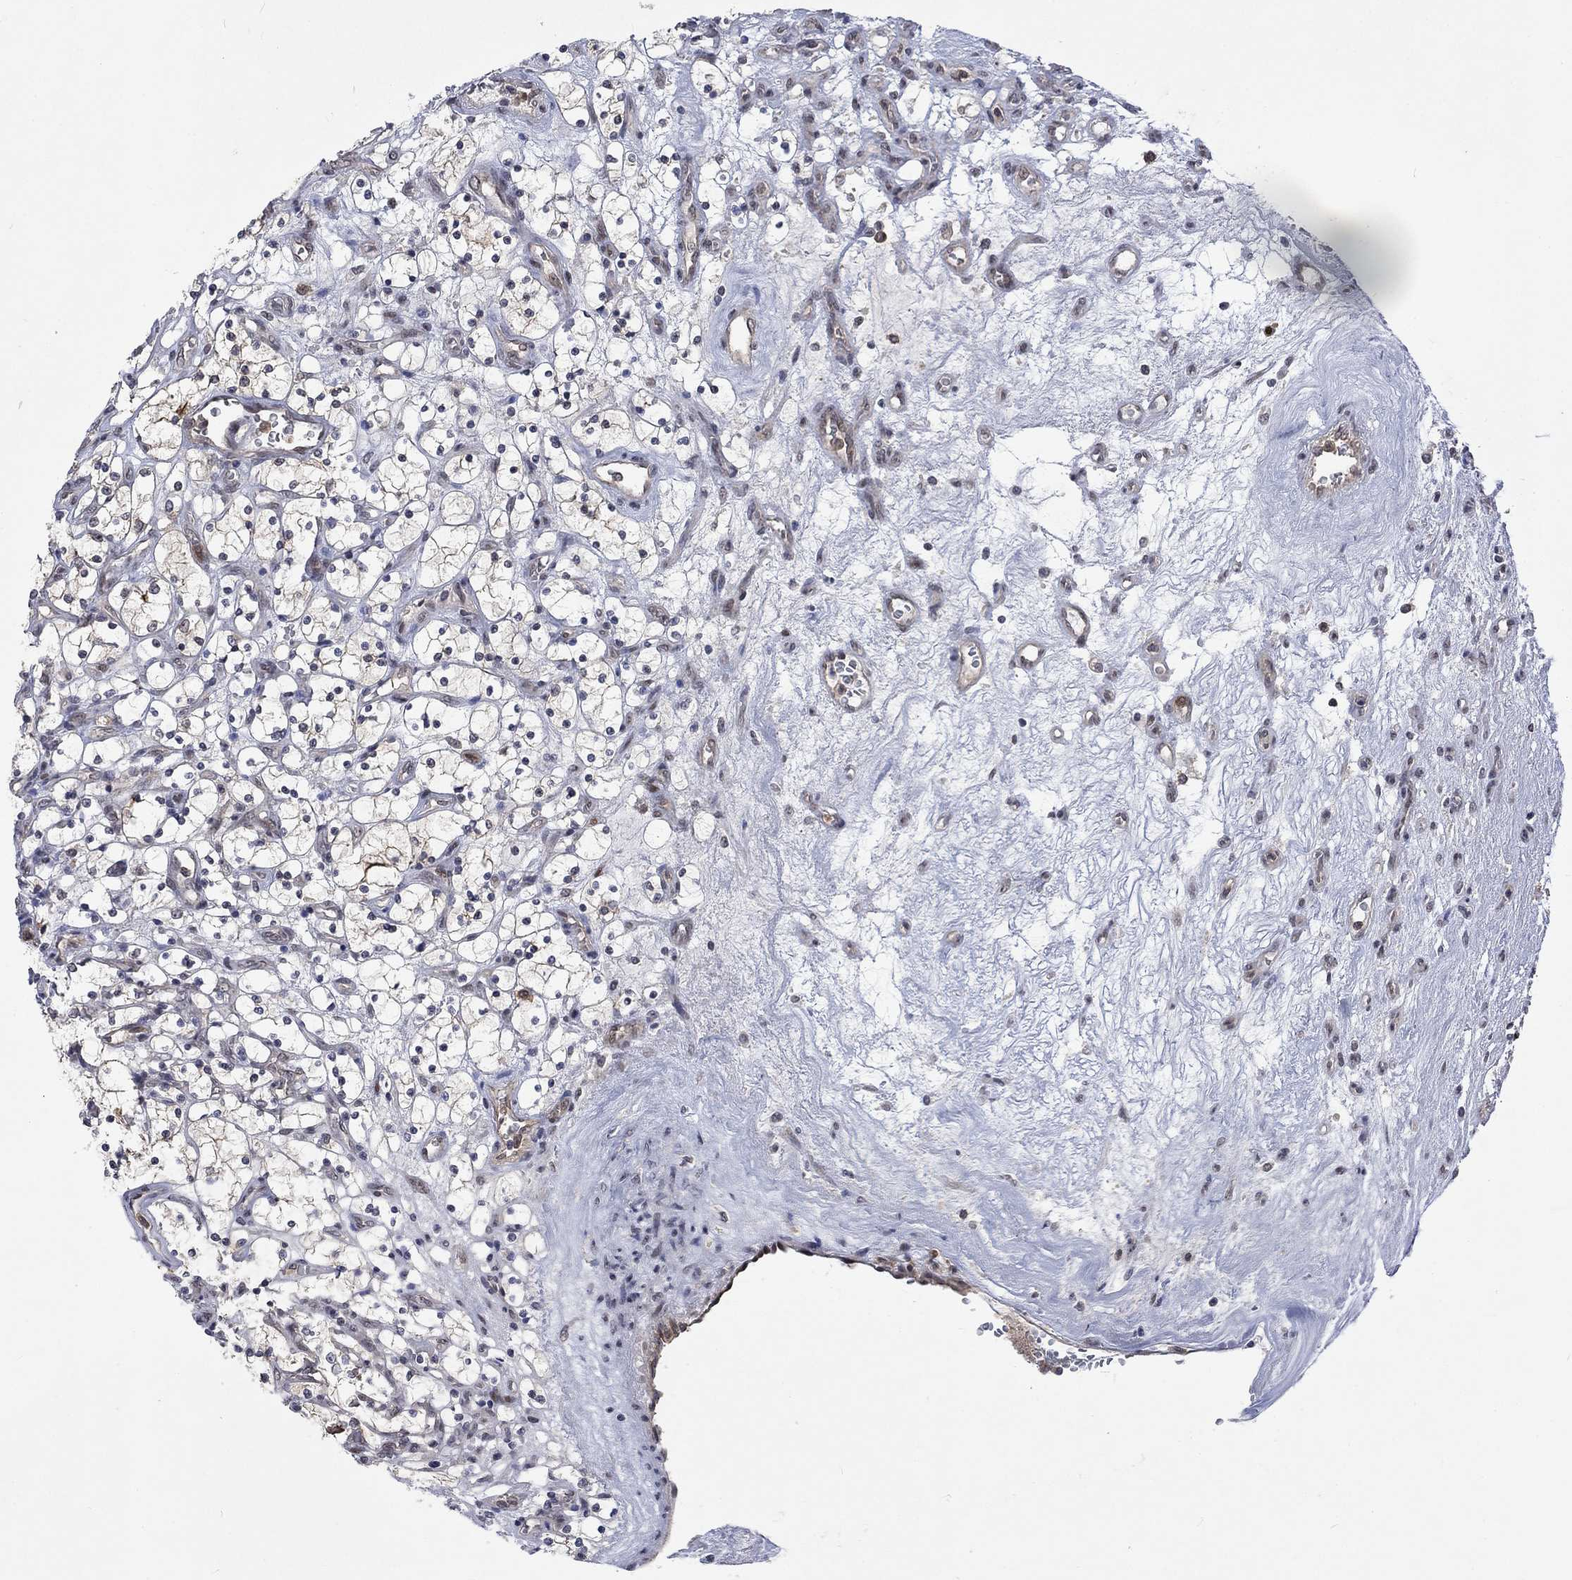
{"staining": {"intensity": "negative", "quantity": "none", "location": "none"}, "tissue": "renal cancer", "cell_type": "Tumor cells", "image_type": "cancer", "snomed": [{"axis": "morphology", "description": "Adenocarcinoma, NOS"}, {"axis": "topography", "description": "Kidney"}], "caption": "Renal adenocarcinoma stained for a protein using immunohistochemistry (IHC) exhibits no expression tumor cells.", "gene": "PPP1R9A", "patient": {"sex": "female", "age": 69}}